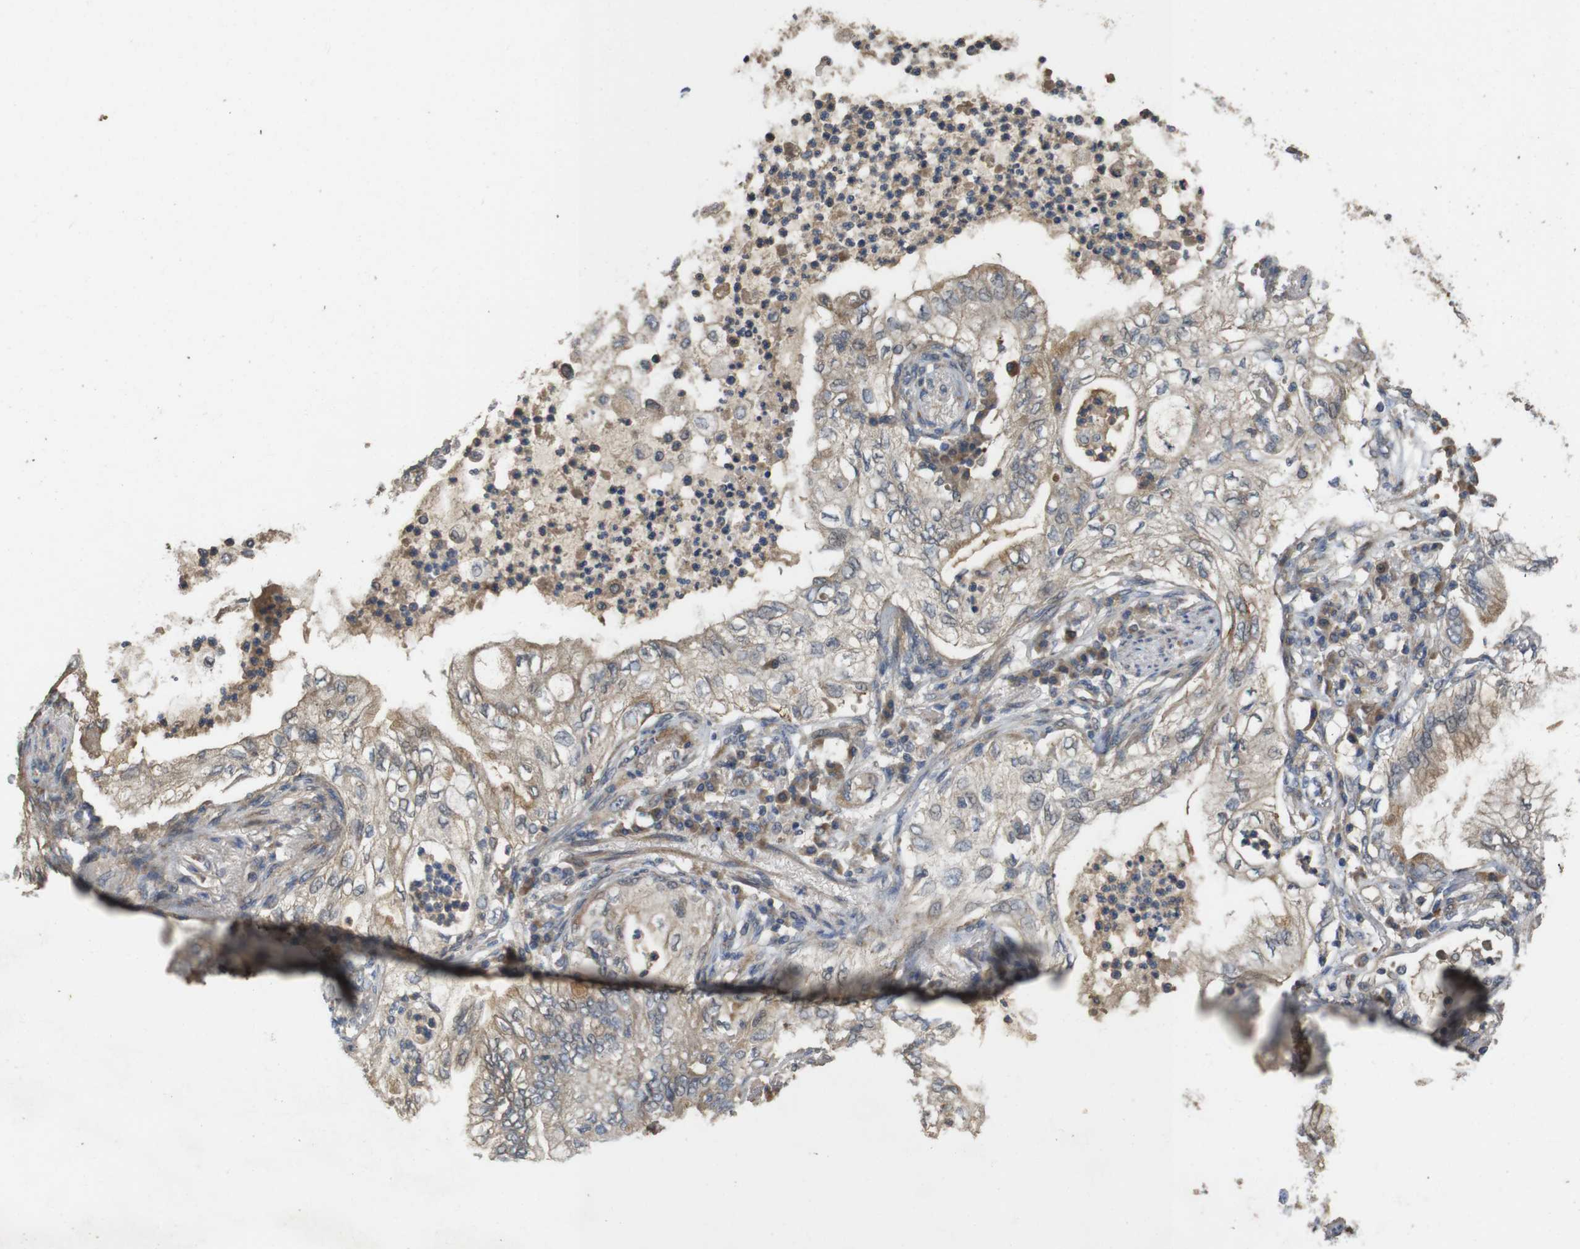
{"staining": {"intensity": "moderate", "quantity": "25%-75%", "location": "cytoplasmic/membranous"}, "tissue": "lung cancer", "cell_type": "Tumor cells", "image_type": "cancer", "snomed": [{"axis": "morphology", "description": "Normal tissue, NOS"}, {"axis": "morphology", "description": "Adenocarcinoma, NOS"}, {"axis": "topography", "description": "Bronchus"}, {"axis": "topography", "description": "Lung"}], "caption": "DAB (3,3'-diaminobenzidine) immunohistochemical staining of lung adenocarcinoma shows moderate cytoplasmic/membranous protein expression in about 25%-75% of tumor cells. The staining was performed using DAB (3,3'-diaminobenzidine), with brown indicating positive protein expression. Nuclei are stained blue with hematoxylin.", "gene": "PCDHB10", "patient": {"sex": "female", "age": 70}}